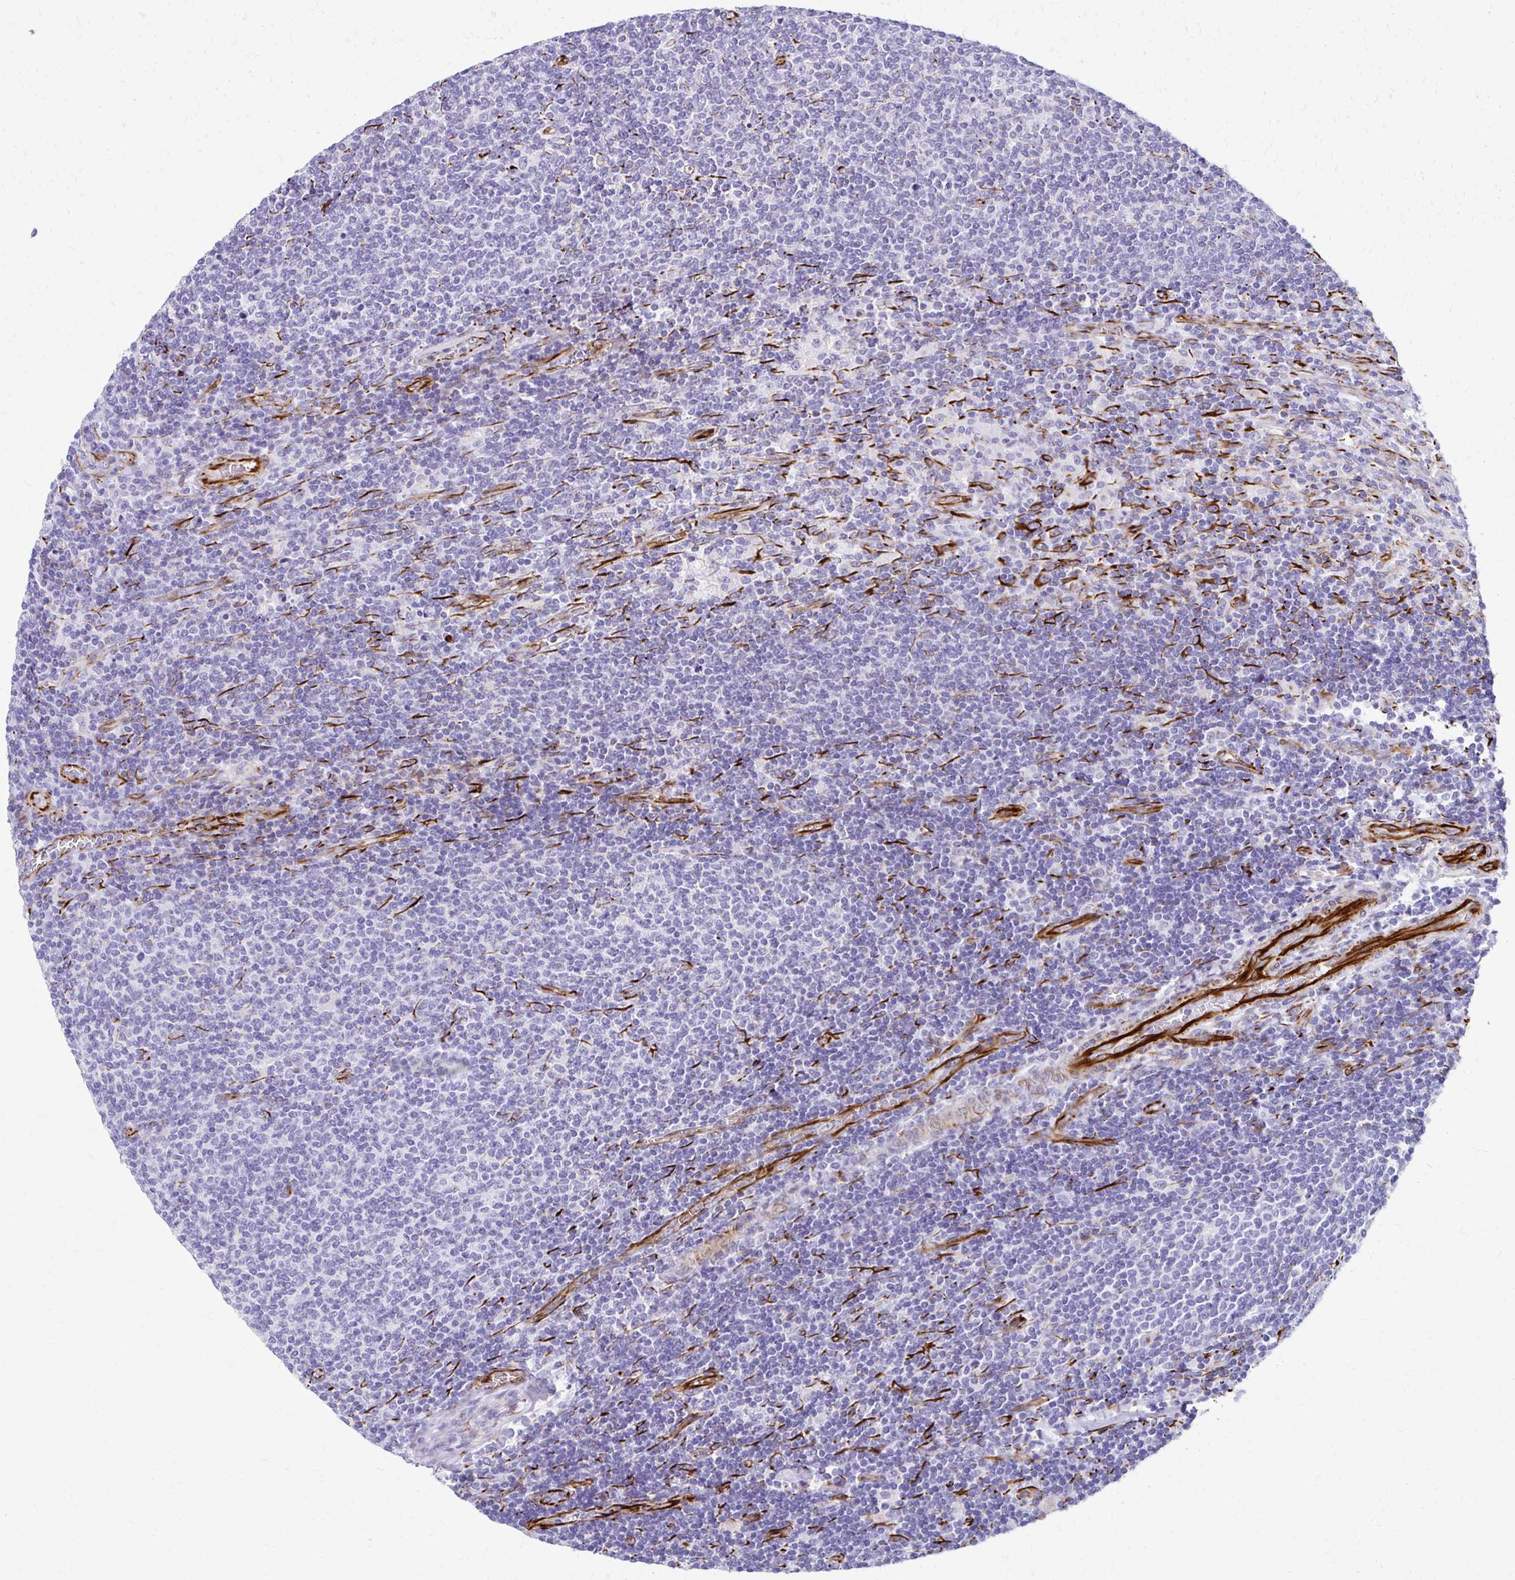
{"staining": {"intensity": "negative", "quantity": "none", "location": "none"}, "tissue": "lymphoma", "cell_type": "Tumor cells", "image_type": "cancer", "snomed": [{"axis": "morphology", "description": "Malignant lymphoma, non-Hodgkin's type, Low grade"}, {"axis": "topography", "description": "Lymph node"}], "caption": "Photomicrograph shows no significant protein expression in tumor cells of lymphoma.", "gene": "TMEM54", "patient": {"sex": "male", "age": 52}}